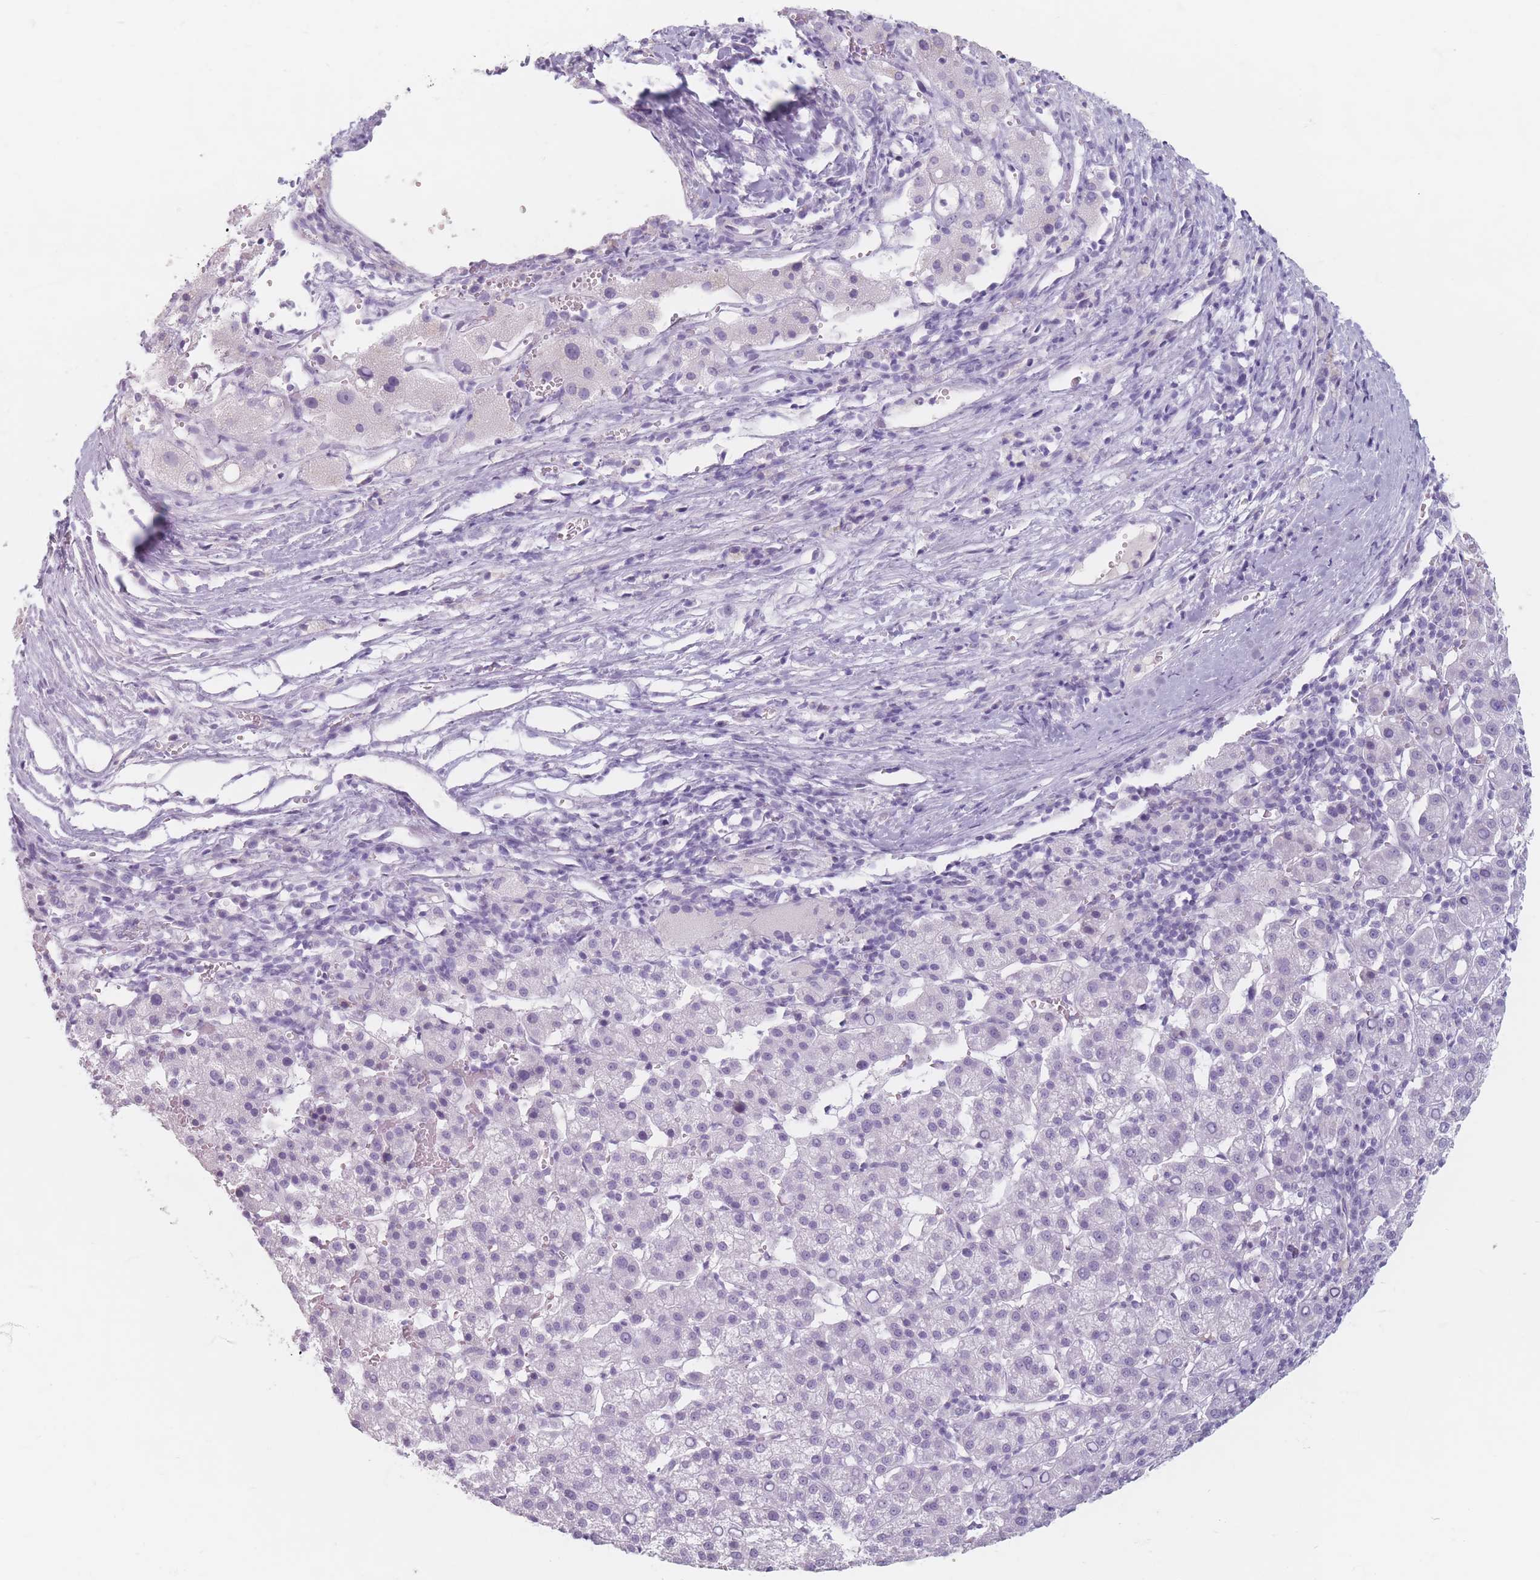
{"staining": {"intensity": "negative", "quantity": "none", "location": "none"}, "tissue": "liver cancer", "cell_type": "Tumor cells", "image_type": "cancer", "snomed": [{"axis": "morphology", "description": "Carcinoma, Hepatocellular, NOS"}, {"axis": "topography", "description": "Liver"}], "caption": "This is an IHC photomicrograph of liver cancer (hepatocellular carcinoma). There is no expression in tumor cells.", "gene": "PIGM", "patient": {"sex": "female", "age": 58}}